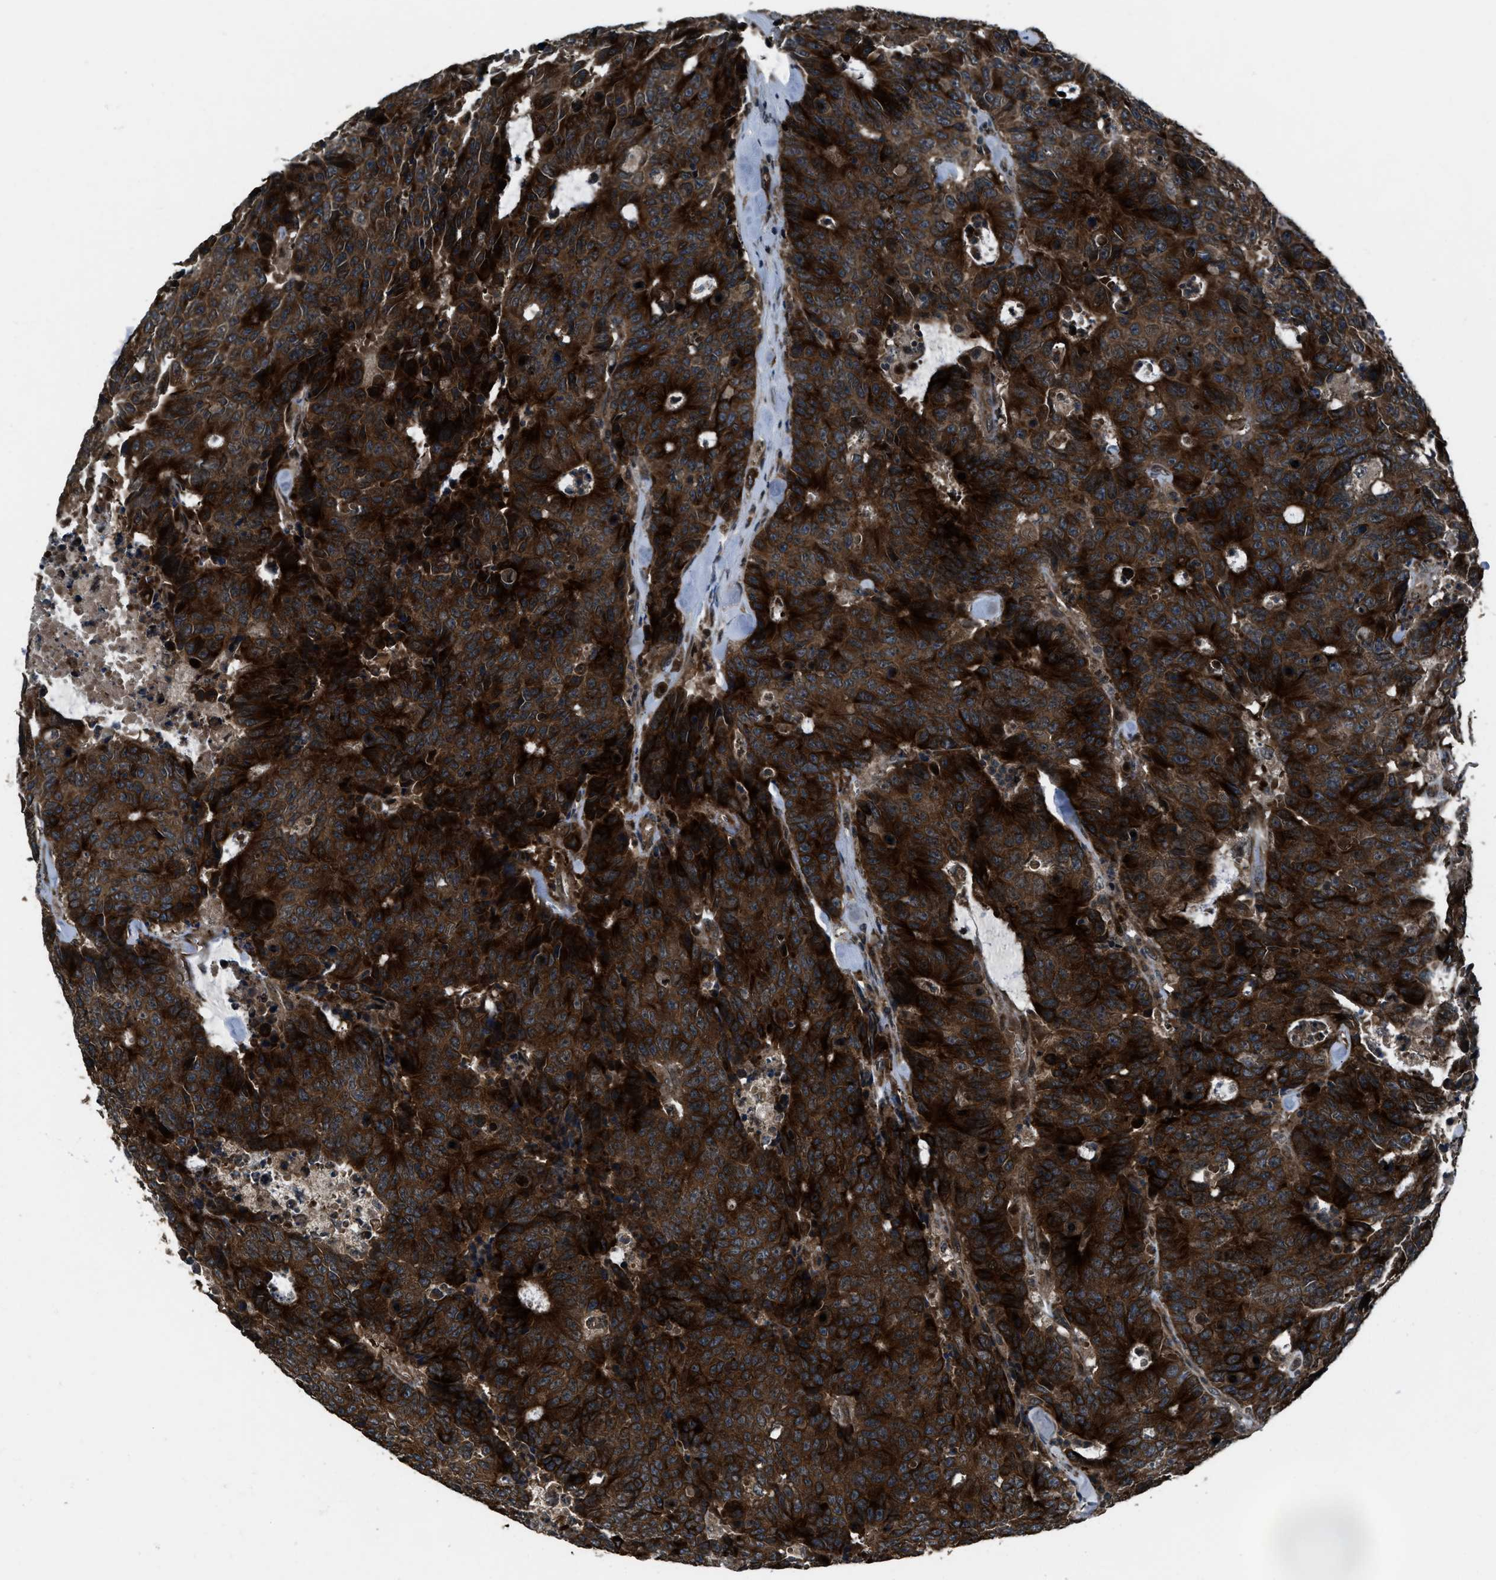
{"staining": {"intensity": "strong", "quantity": ">75%", "location": "cytoplasmic/membranous"}, "tissue": "colorectal cancer", "cell_type": "Tumor cells", "image_type": "cancer", "snomed": [{"axis": "morphology", "description": "Adenocarcinoma, NOS"}, {"axis": "topography", "description": "Colon"}], "caption": "A photomicrograph showing strong cytoplasmic/membranous expression in approximately >75% of tumor cells in colorectal adenocarcinoma, as visualized by brown immunohistochemical staining.", "gene": "IRAK4", "patient": {"sex": "female", "age": 86}}